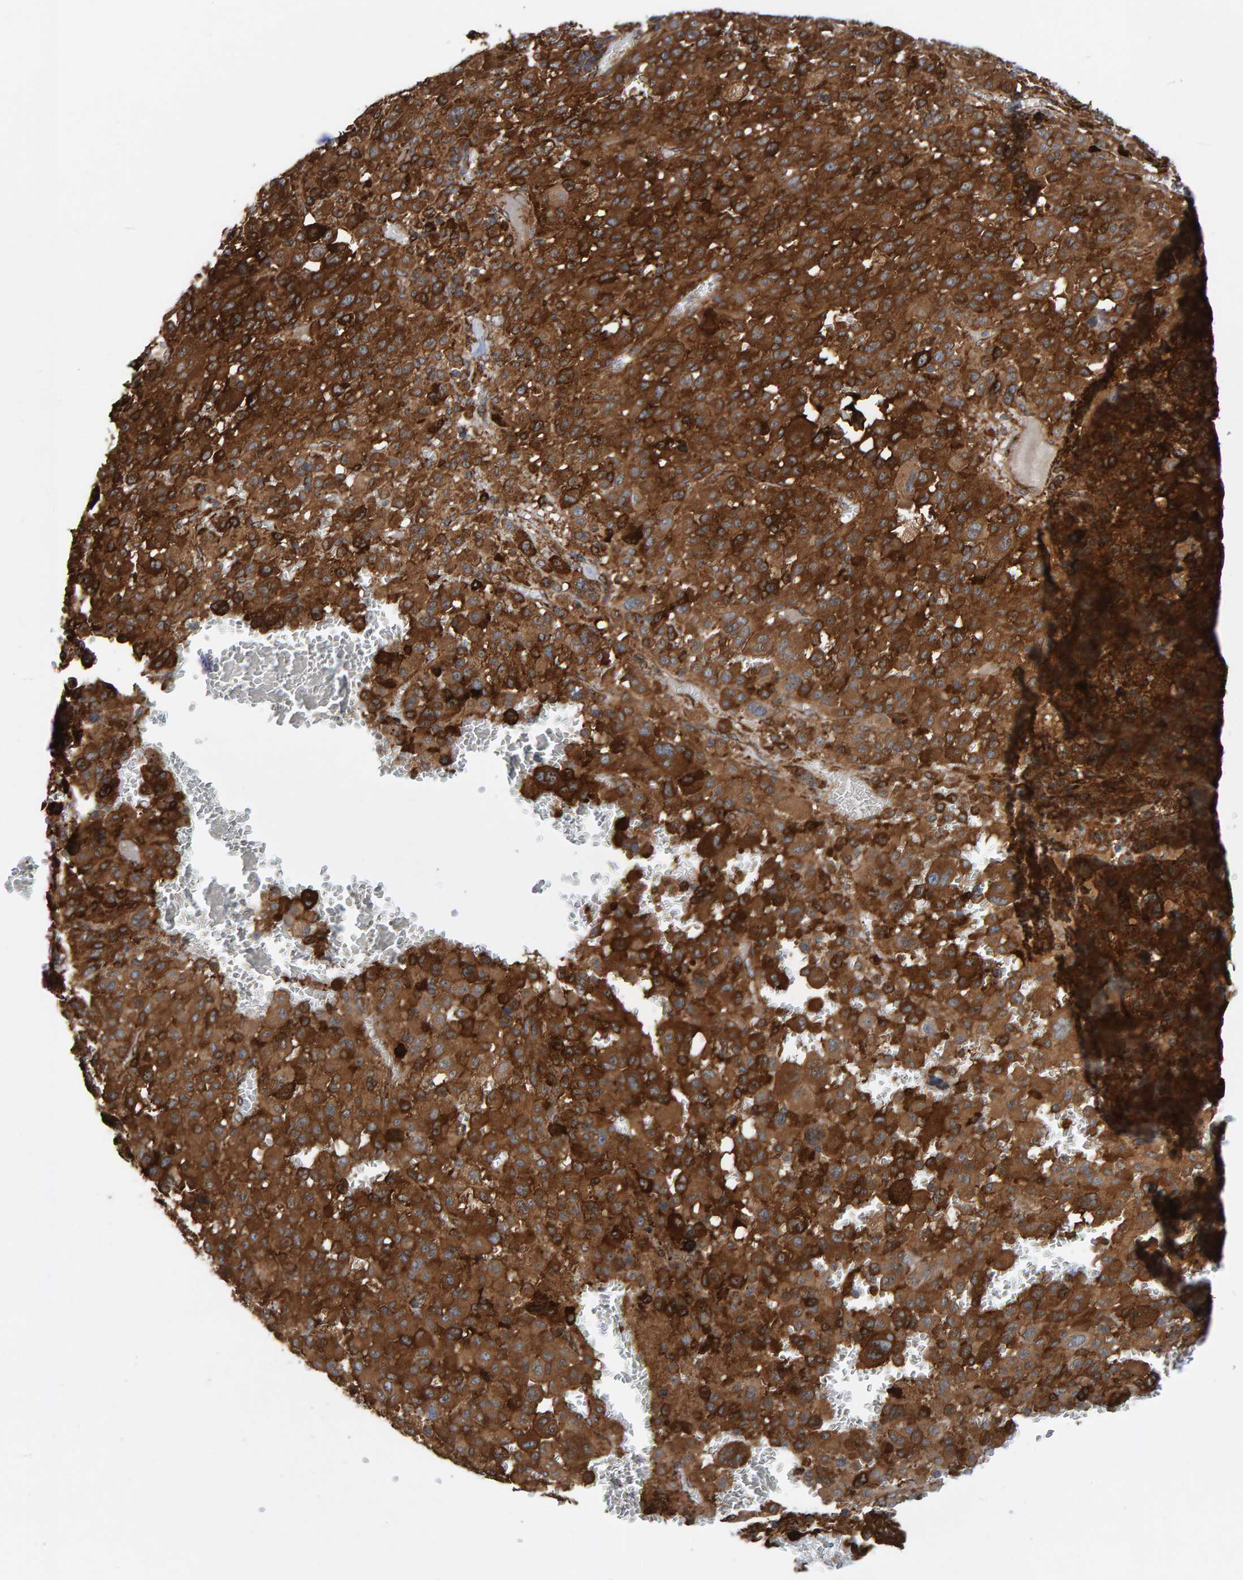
{"staining": {"intensity": "strong", "quantity": ">75%", "location": "cytoplasmic/membranous"}, "tissue": "melanoma", "cell_type": "Tumor cells", "image_type": "cancer", "snomed": [{"axis": "morphology", "description": "Malignant melanoma, Metastatic site"}, {"axis": "topography", "description": "Skin"}], "caption": "DAB (3,3'-diaminobenzidine) immunohistochemical staining of melanoma exhibits strong cytoplasmic/membranous protein staining in about >75% of tumor cells.", "gene": "KIAA0753", "patient": {"sex": "female", "age": 74}}